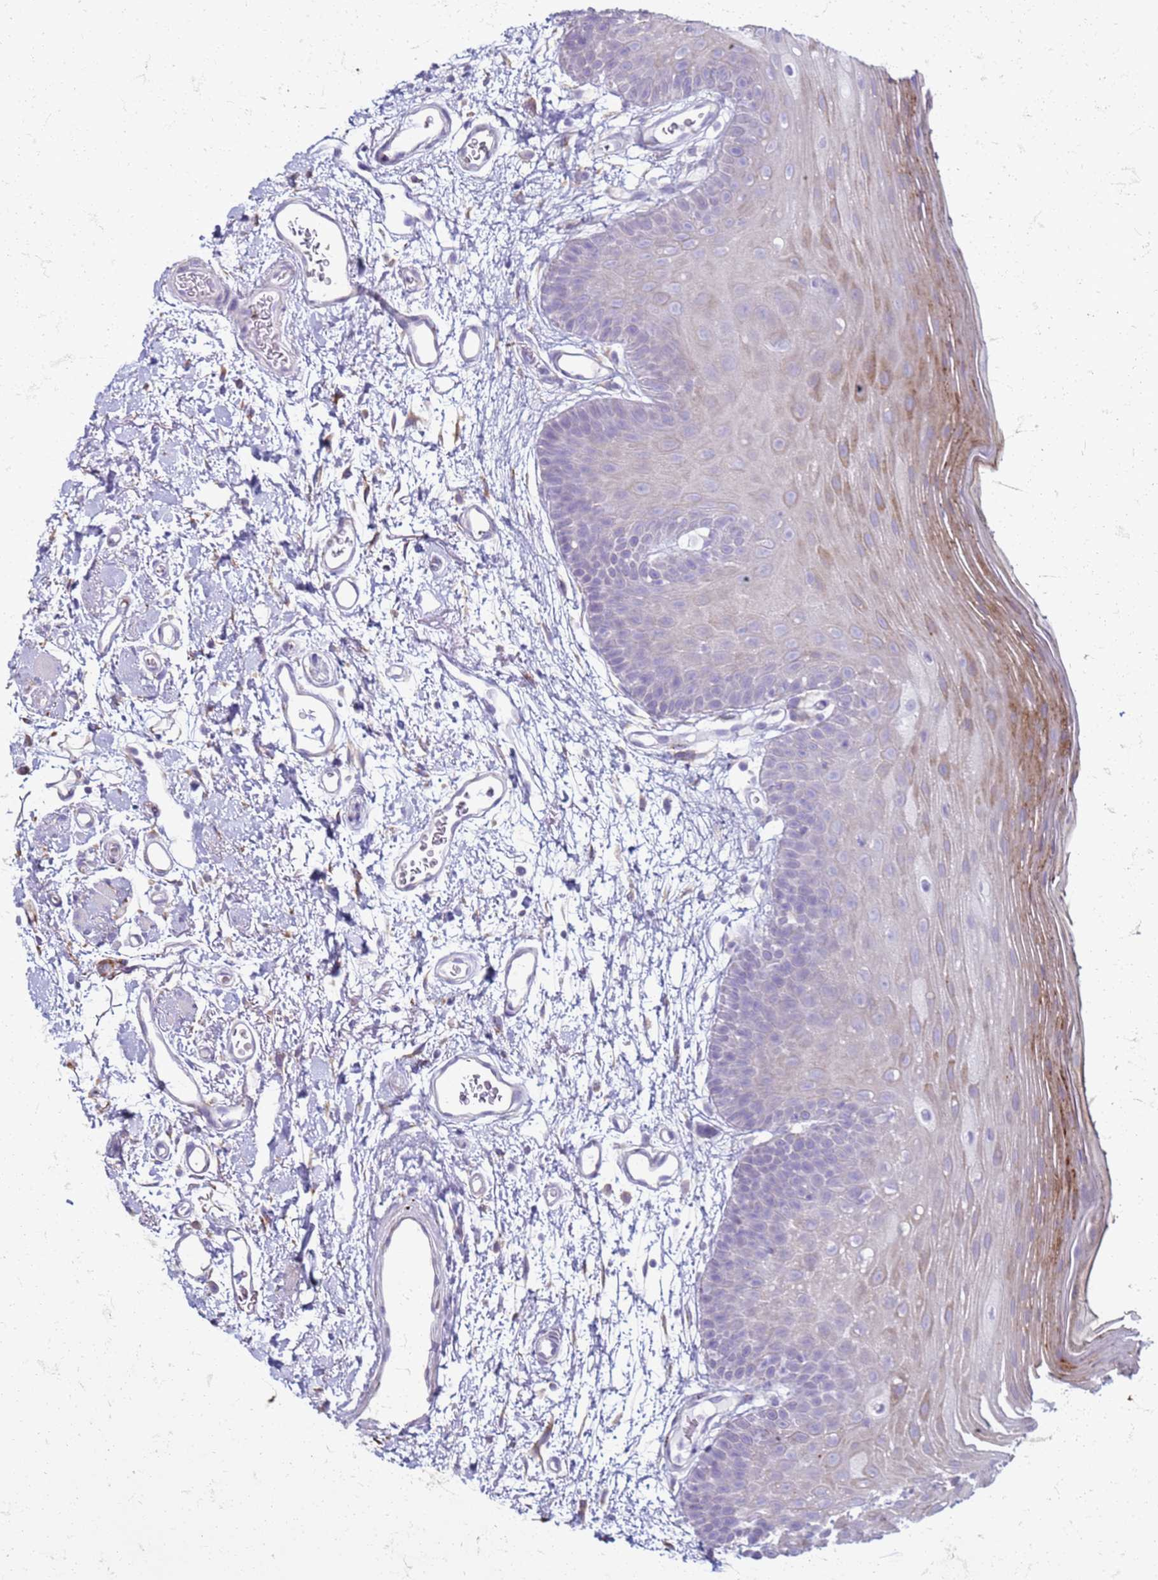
{"staining": {"intensity": "moderate", "quantity": "<25%", "location": "cytoplasmic/membranous"}, "tissue": "oral mucosa", "cell_type": "Squamous epithelial cells", "image_type": "normal", "snomed": [{"axis": "morphology", "description": "Normal tissue, NOS"}, {"axis": "topography", "description": "Oral tissue"}, {"axis": "topography", "description": "Tounge, NOS"}], "caption": "Immunohistochemical staining of normal human oral mucosa reveals low levels of moderate cytoplasmic/membranous positivity in approximately <25% of squamous epithelial cells.", "gene": "PDK3", "patient": {"sex": "female", "age": 81}}